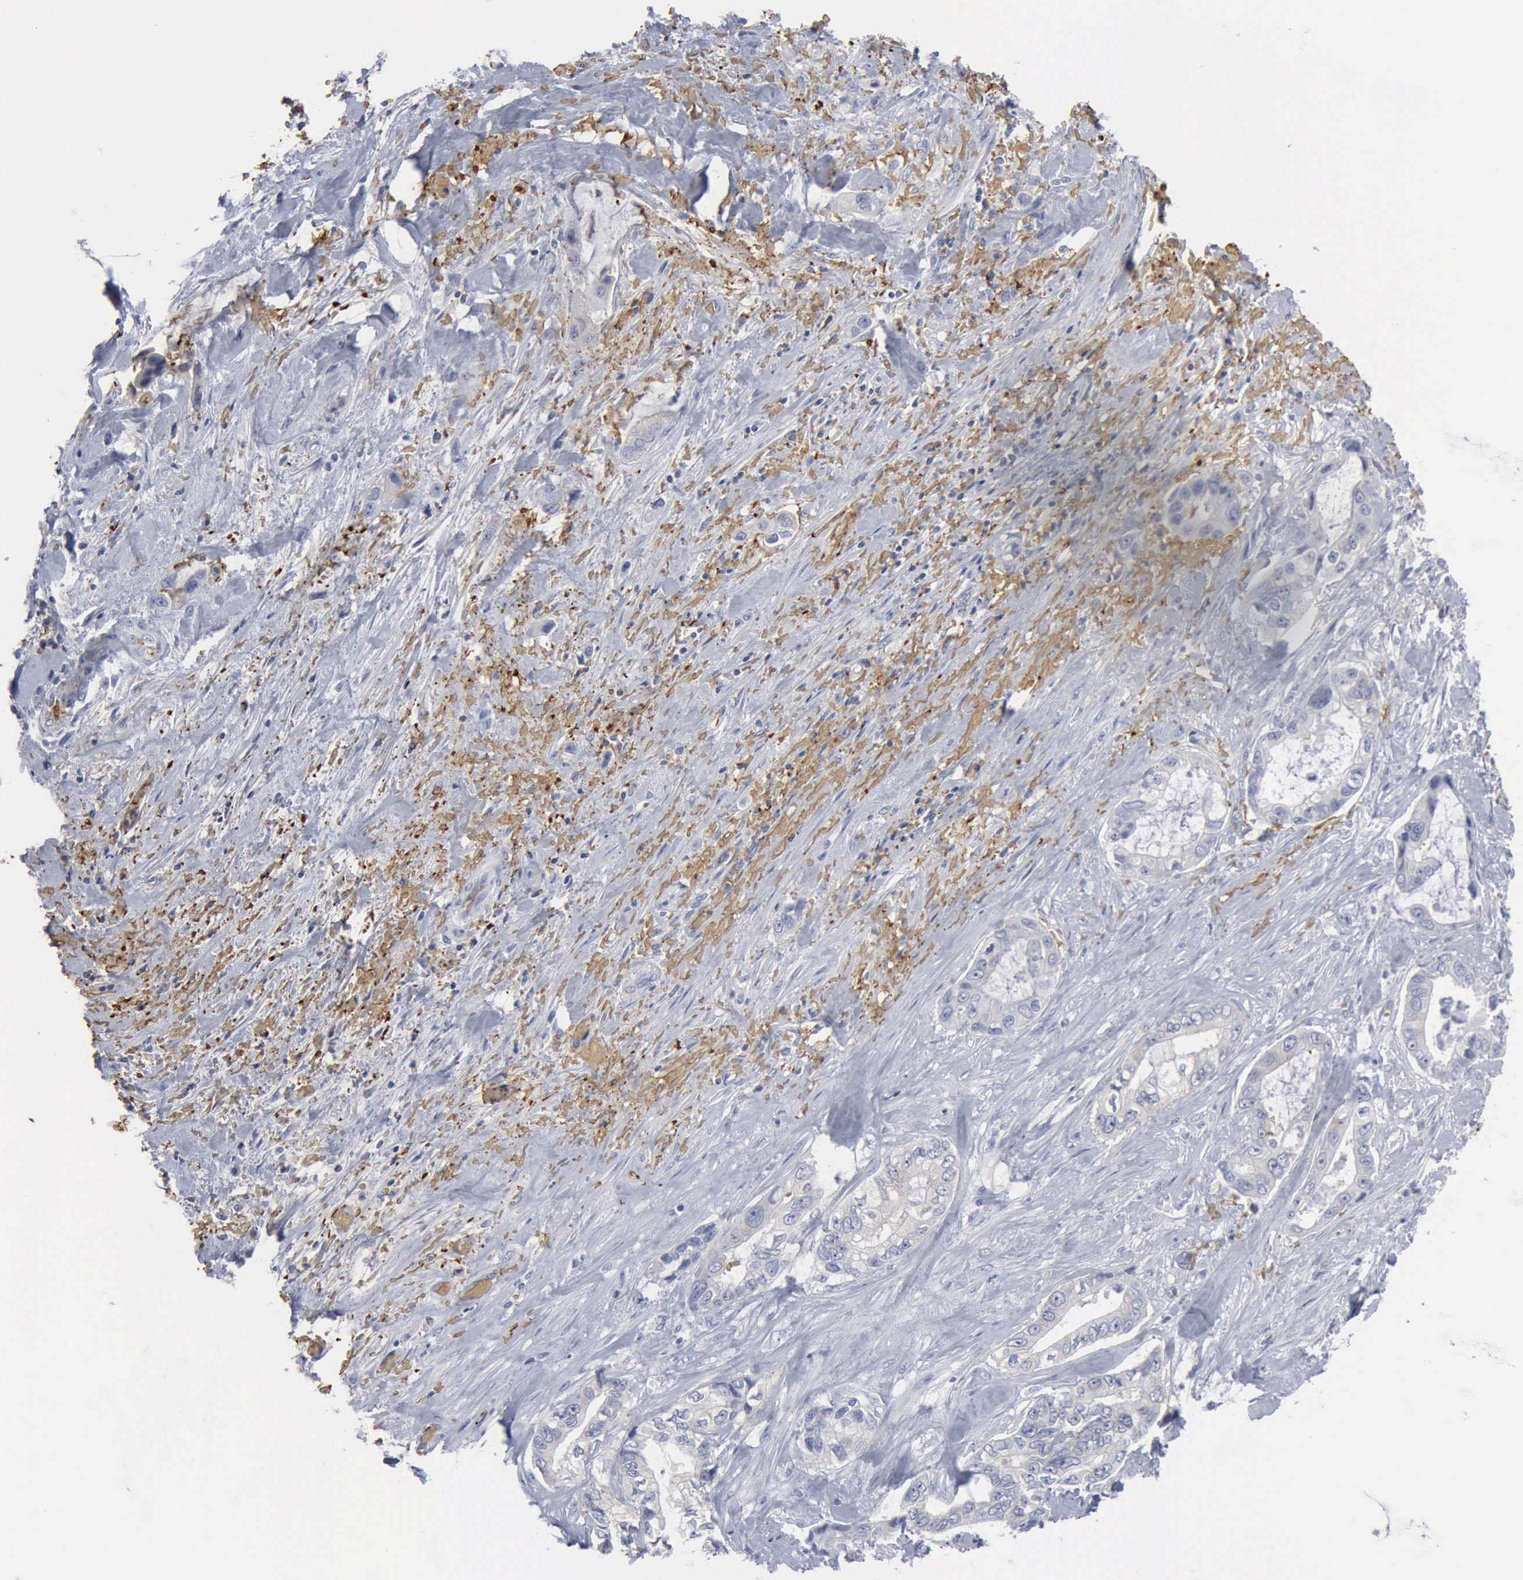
{"staining": {"intensity": "negative", "quantity": "none", "location": "none"}, "tissue": "pancreatic cancer", "cell_type": "Tumor cells", "image_type": "cancer", "snomed": [{"axis": "morphology", "description": "Adenocarcinoma, NOS"}, {"axis": "topography", "description": "Pancreas"}, {"axis": "topography", "description": "Stomach, upper"}], "caption": "A photomicrograph of human adenocarcinoma (pancreatic) is negative for staining in tumor cells.", "gene": "TGFB1", "patient": {"sex": "male", "age": 77}}